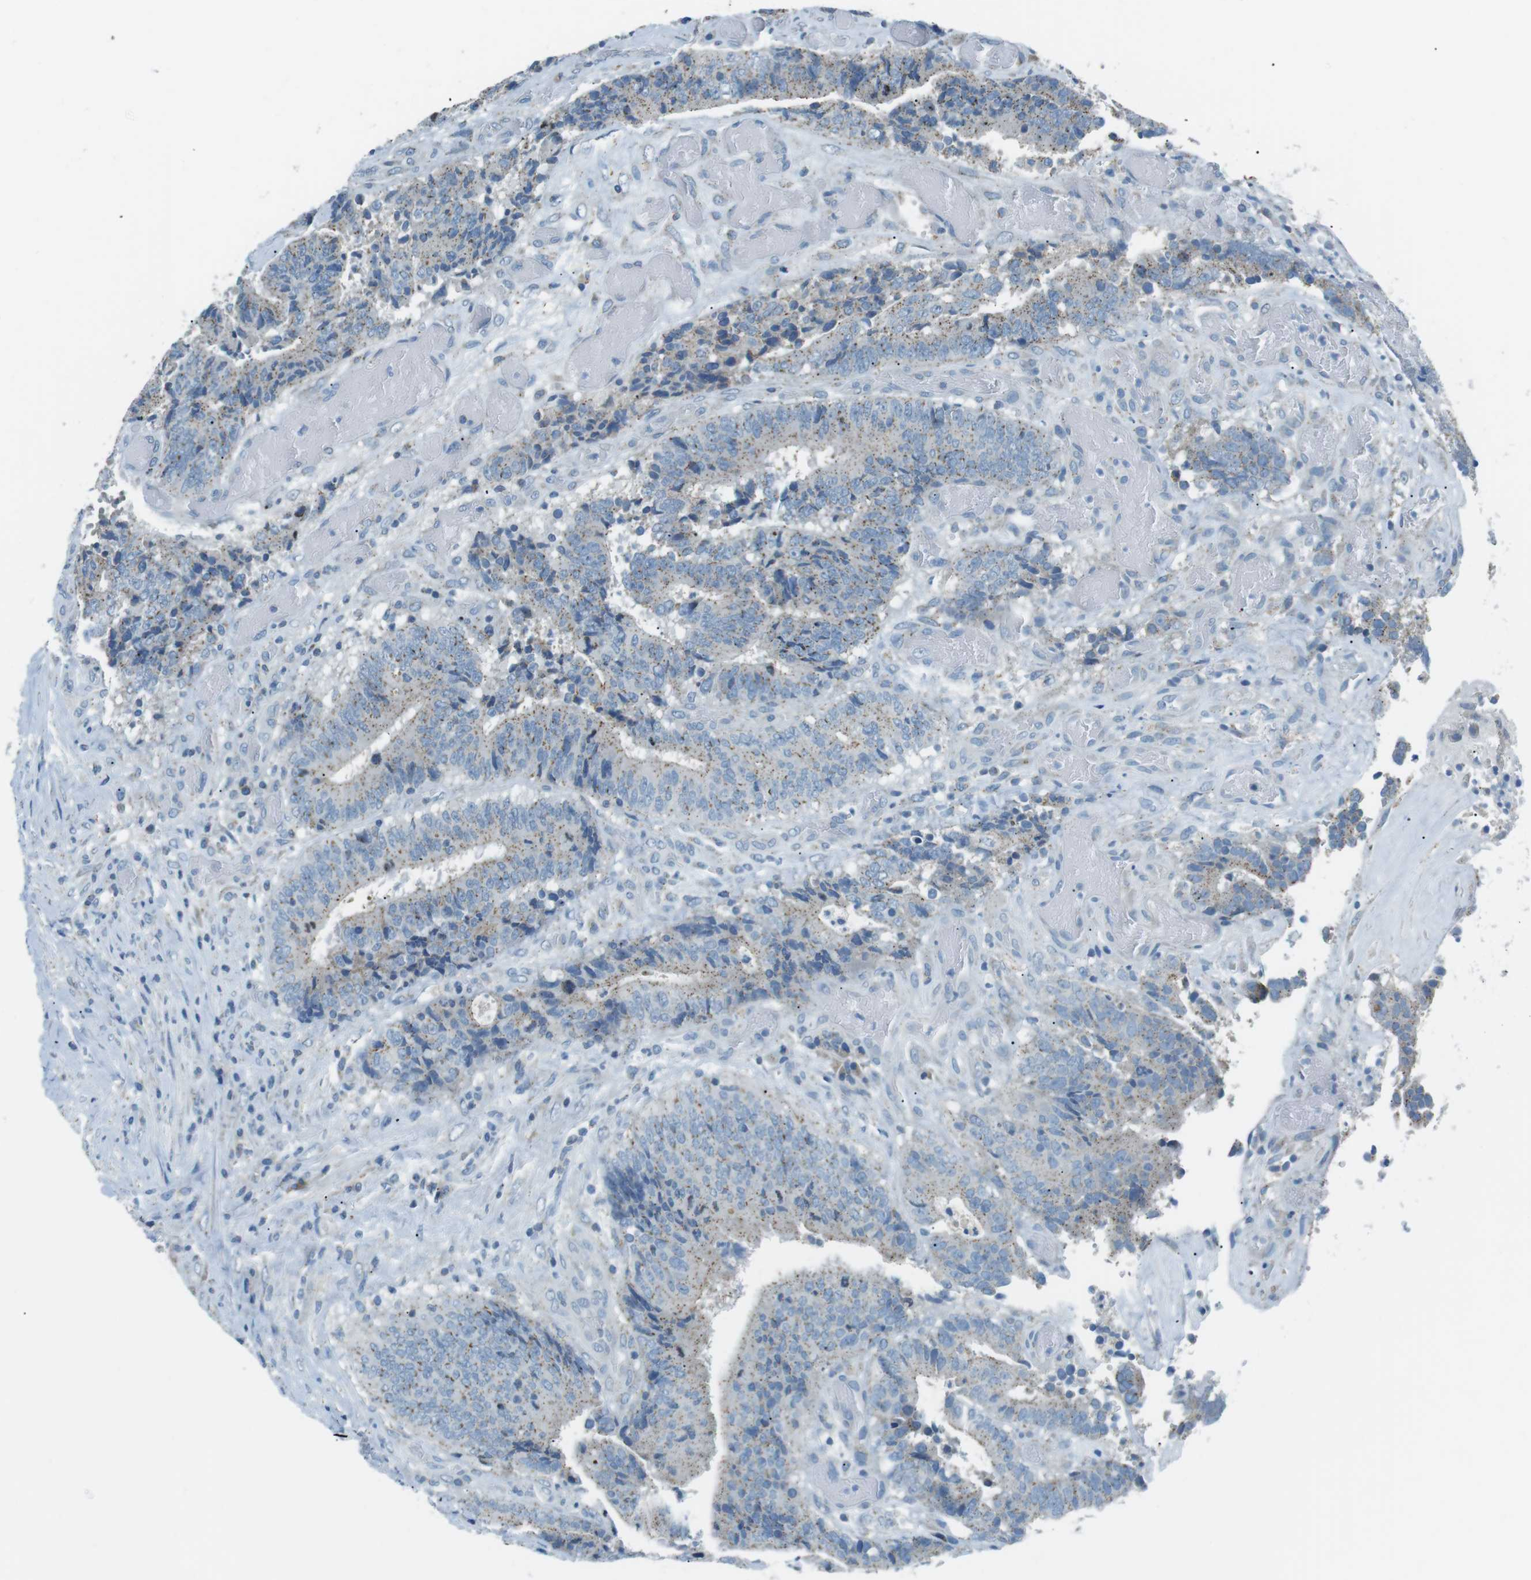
{"staining": {"intensity": "weak", "quantity": ">75%", "location": "cytoplasmic/membranous"}, "tissue": "colorectal cancer", "cell_type": "Tumor cells", "image_type": "cancer", "snomed": [{"axis": "morphology", "description": "Adenocarcinoma, NOS"}, {"axis": "topography", "description": "Rectum"}], "caption": "Immunohistochemical staining of colorectal cancer (adenocarcinoma) reveals low levels of weak cytoplasmic/membranous positivity in approximately >75% of tumor cells.", "gene": "FAM3B", "patient": {"sex": "male", "age": 72}}